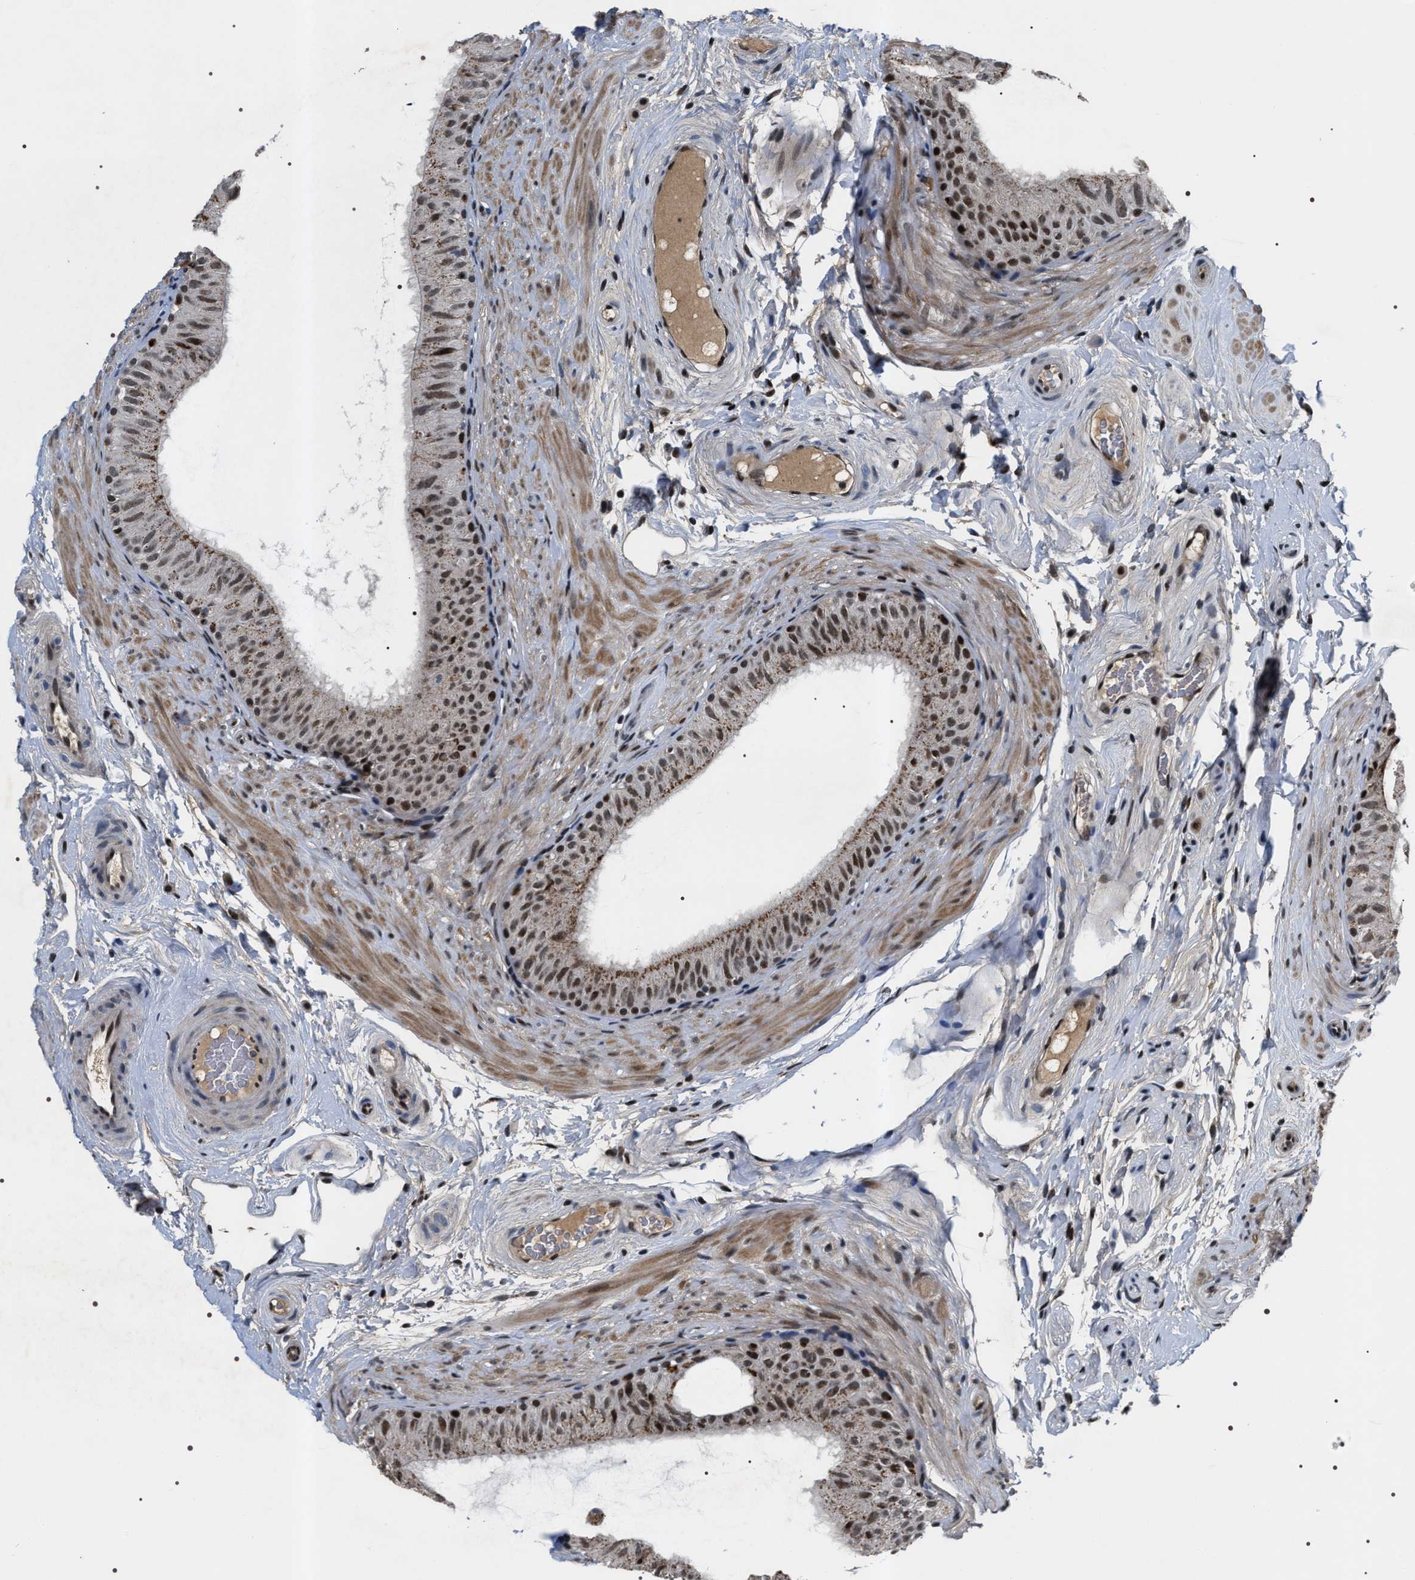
{"staining": {"intensity": "moderate", "quantity": ">75%", "location": "cytoplasmic/membranous,nuclear"}, "tissue": "epididymis", "cell_type": "Glandular cells", "image_type": "normal", "snomed": [{"axis": "morphology", "description": "Normal tissue, NOS"}, {"axis": "topography", "description": "Epididymis"}], "caption": "Immunohistochemical staining of benign epididymis exhibits moderate cytoplasmic/membranous,nuclear protein positivity in about >75% of glandular cells.", "gene": "C7orf25", "patient": {"sex": "male", "age": 34}}